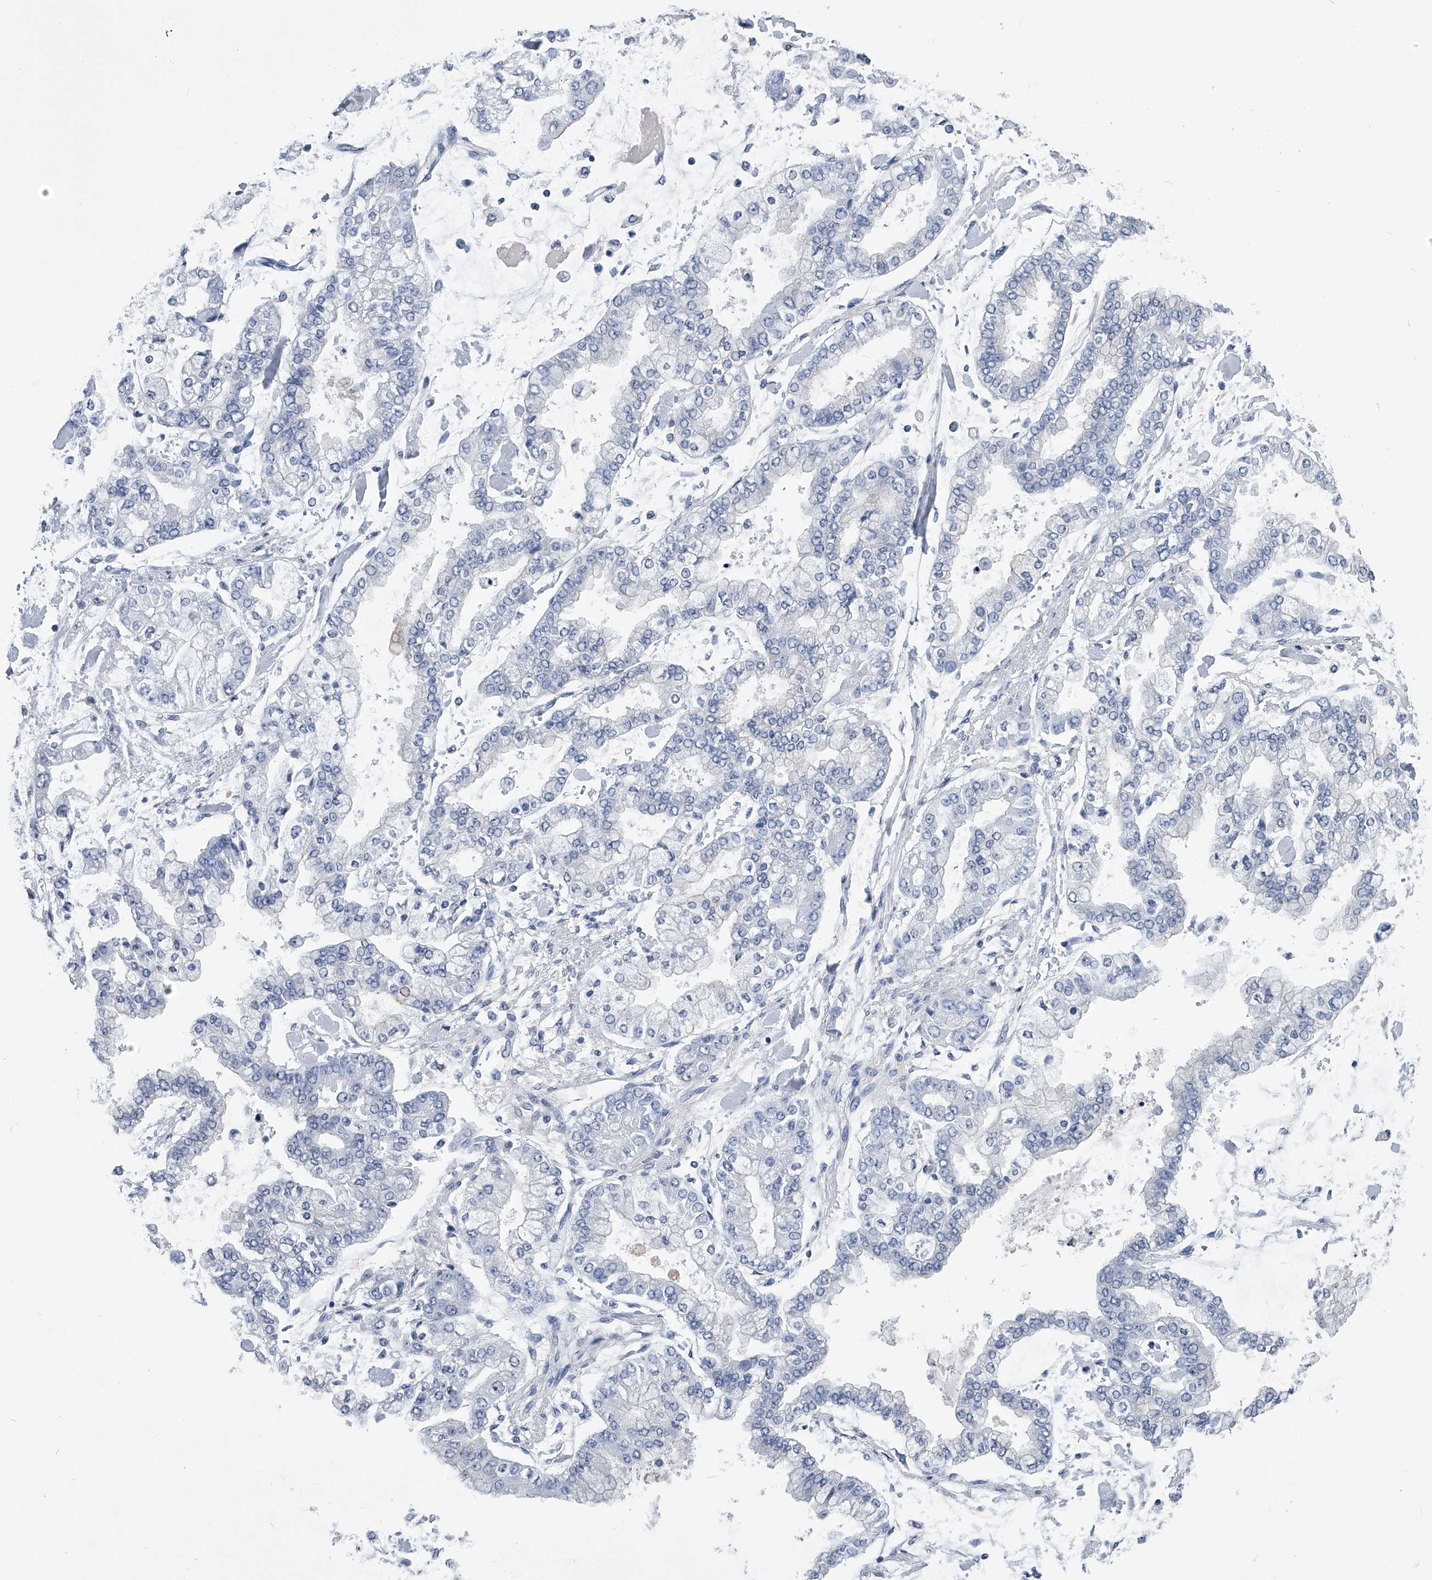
{"staining": {"intensity": "negative", "quantity": "none", "location": "none"}, "tissue": "stomach cancer", "cell_type": "Tumor cells", "image_type": "cancer", "snomed": [{"axis": "morphology", "description": "Normal tissue, NOS"}, {"axis": "morphology", "description": "Adenocarcinoma, NOS"}, {"axis": "topography", "description": "Stomach, upper"}, {"axis": "topography", "description": "Stomach"}], "caption": "This is an immunohistochemistry (IHC) micrograph of stomach cancer (adenocarcinoma). There is no expression in tumor cells.", "gene": "PDXK", "patient": {"sex": "male", "age": 76}}